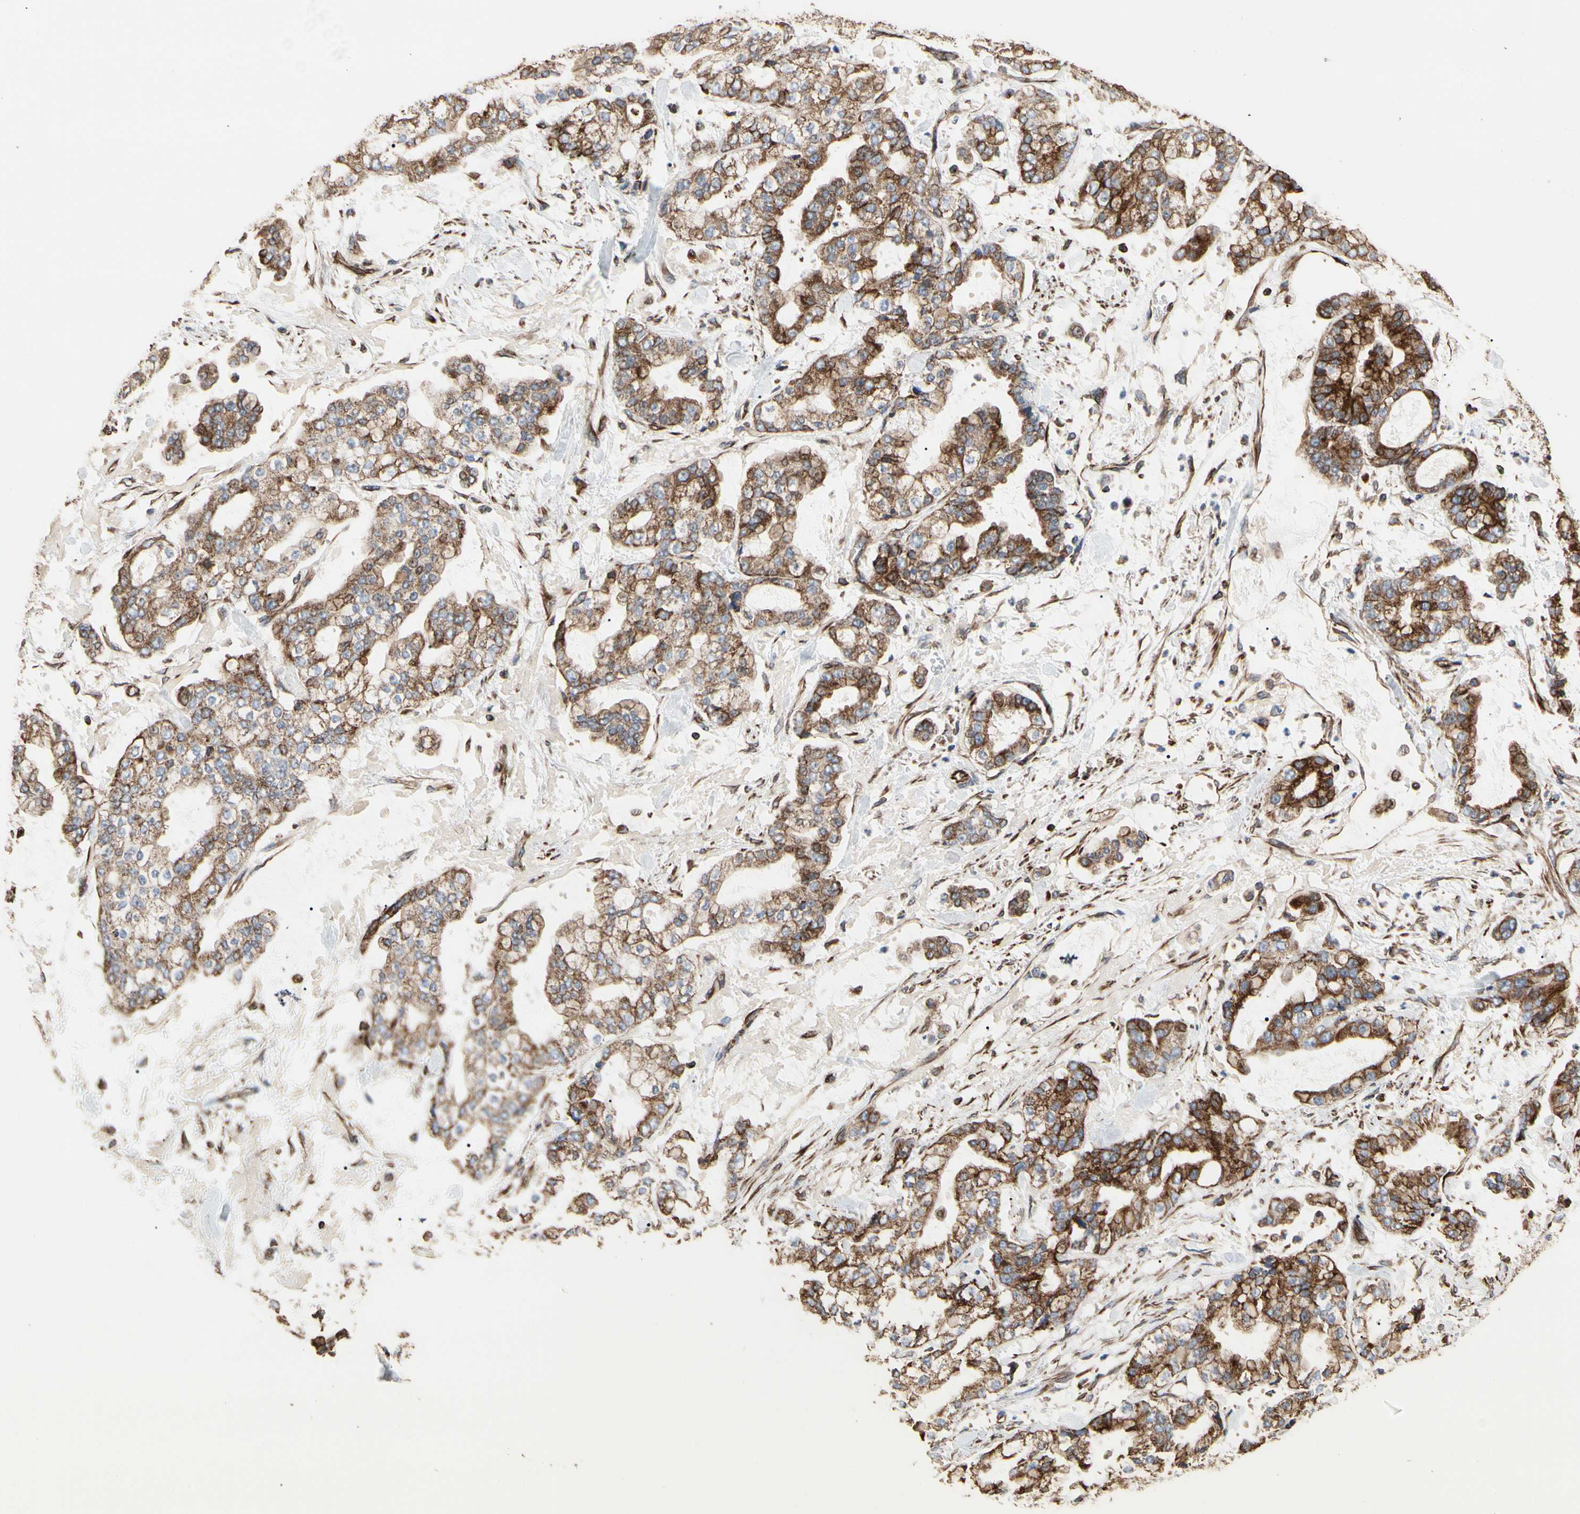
{"staining": {"intensity": "weak", "quantity": ">75%", "location": "cytoplasmic/membranous"}, "tissue": "stomach cancer", "cell_type": "Tumor cells", "image_type": "cancer", "snomed": [{"axis": "morphology", "description": "Normal tissue, NOS"}, {"axis": "morphology", "description": "Adenocarcinoma, NOS"}, {"axis": "topography", "description": "Stomach, upper"}, {"axis": "topography", "description": "Stomach"}], "caption": "IHC (DAB (3,3'-diaminobenzidine)) staining of adenocarcinoma (stomach) shows weak cytoplasmic/membranous protein positivity in approximately >75% of tumor cells.", "gene": "TUBA1A", "patient": {"sex": "male", "age": 76}}